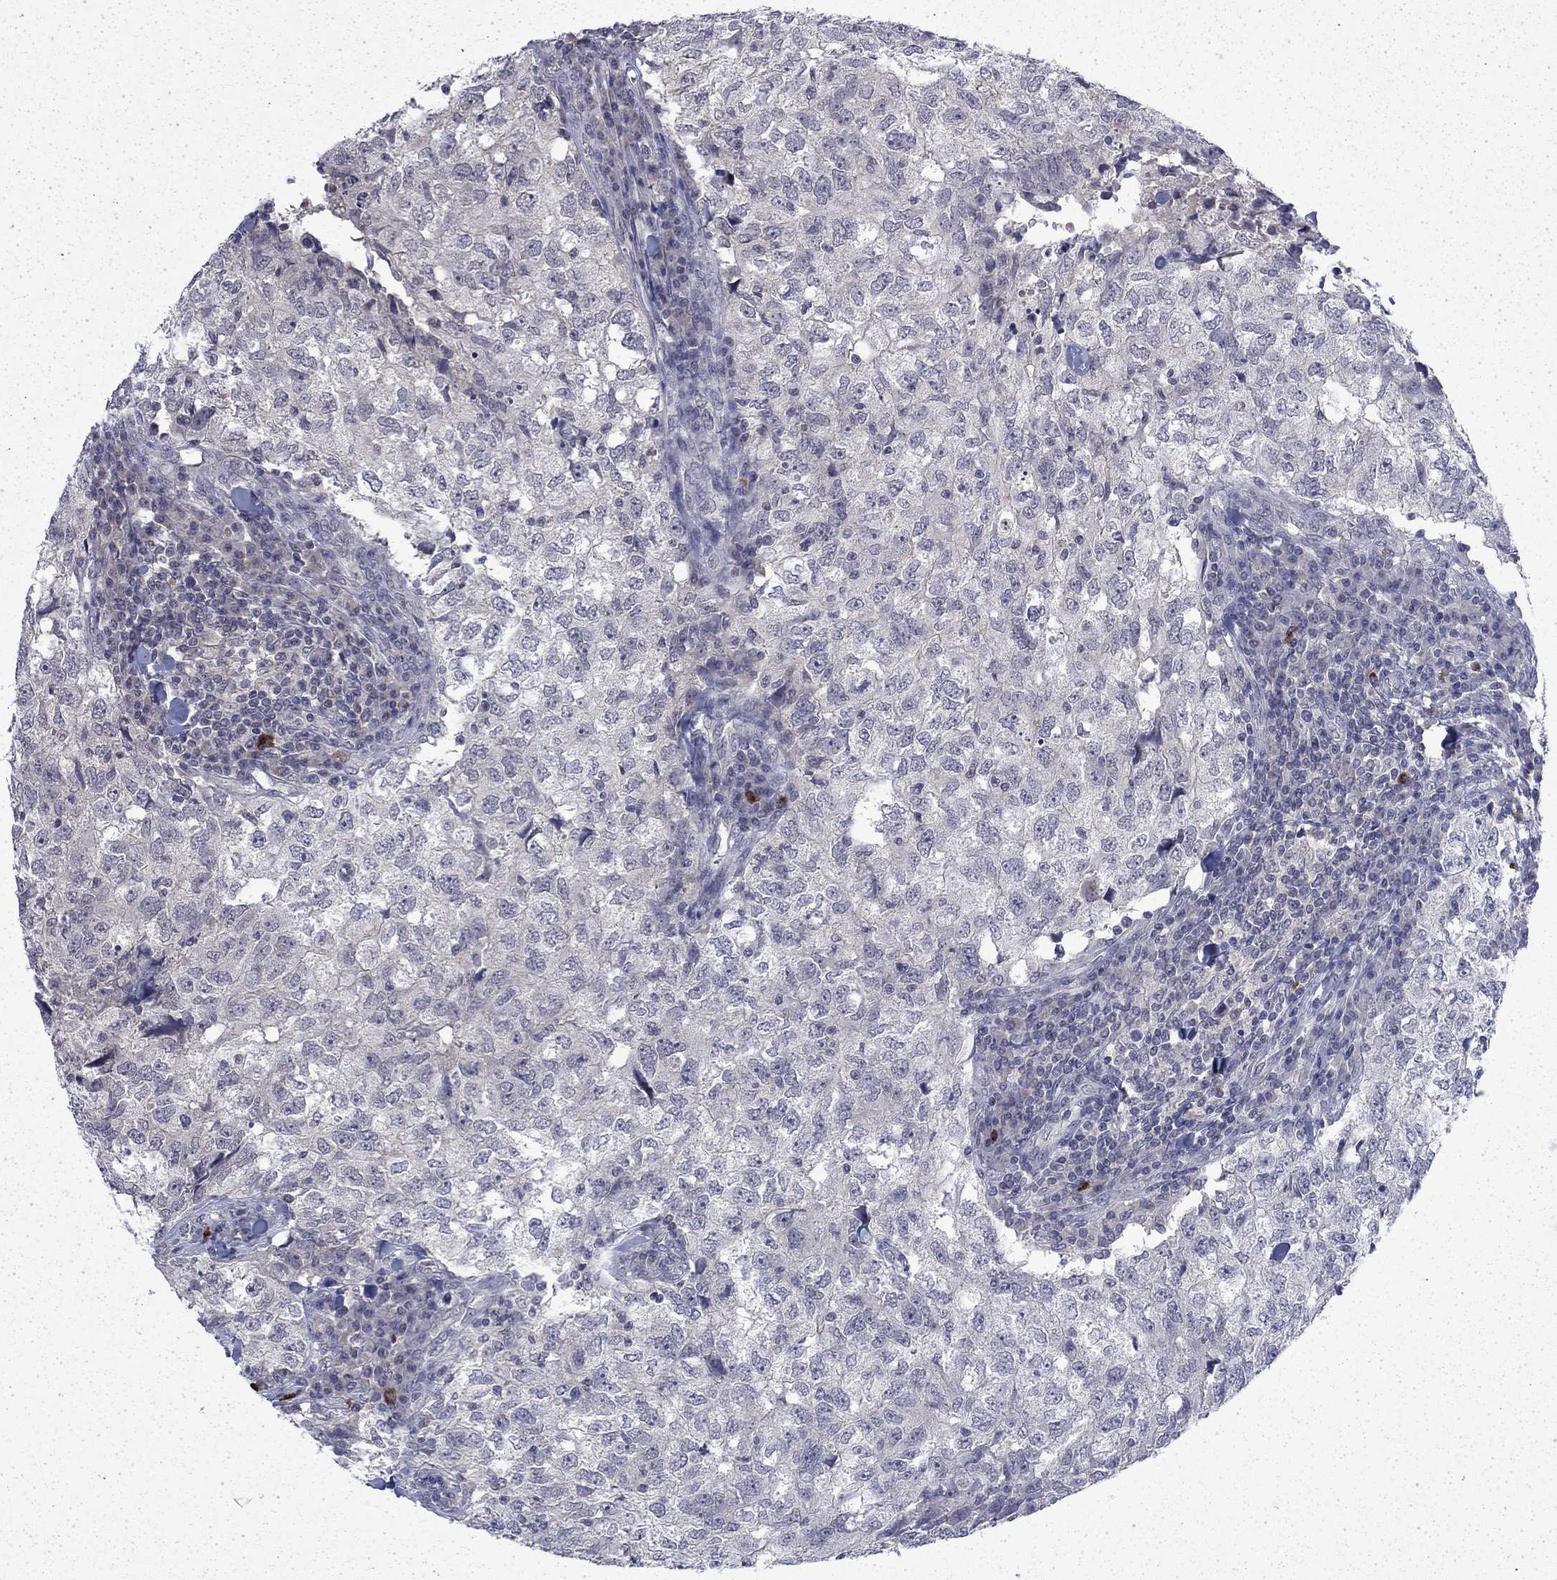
{"staining": {"intensity": "negative", "quantity": "none", "location": "none"}, "tissue": "breast cancer", "cell_type": "Tumor cells", "image_type": "cancer", "snomed": [{"axis": "morphology", "description": "Duct carcinoma"}, {"axis": "topography", "description": "Breast"}], "caption": "This is an immunohistochemistry photomicrograph of breast cancer. There is no positivity in tumor cells.", "gene": "CHAT", "patient": {"sex": "female", "age": 30}}